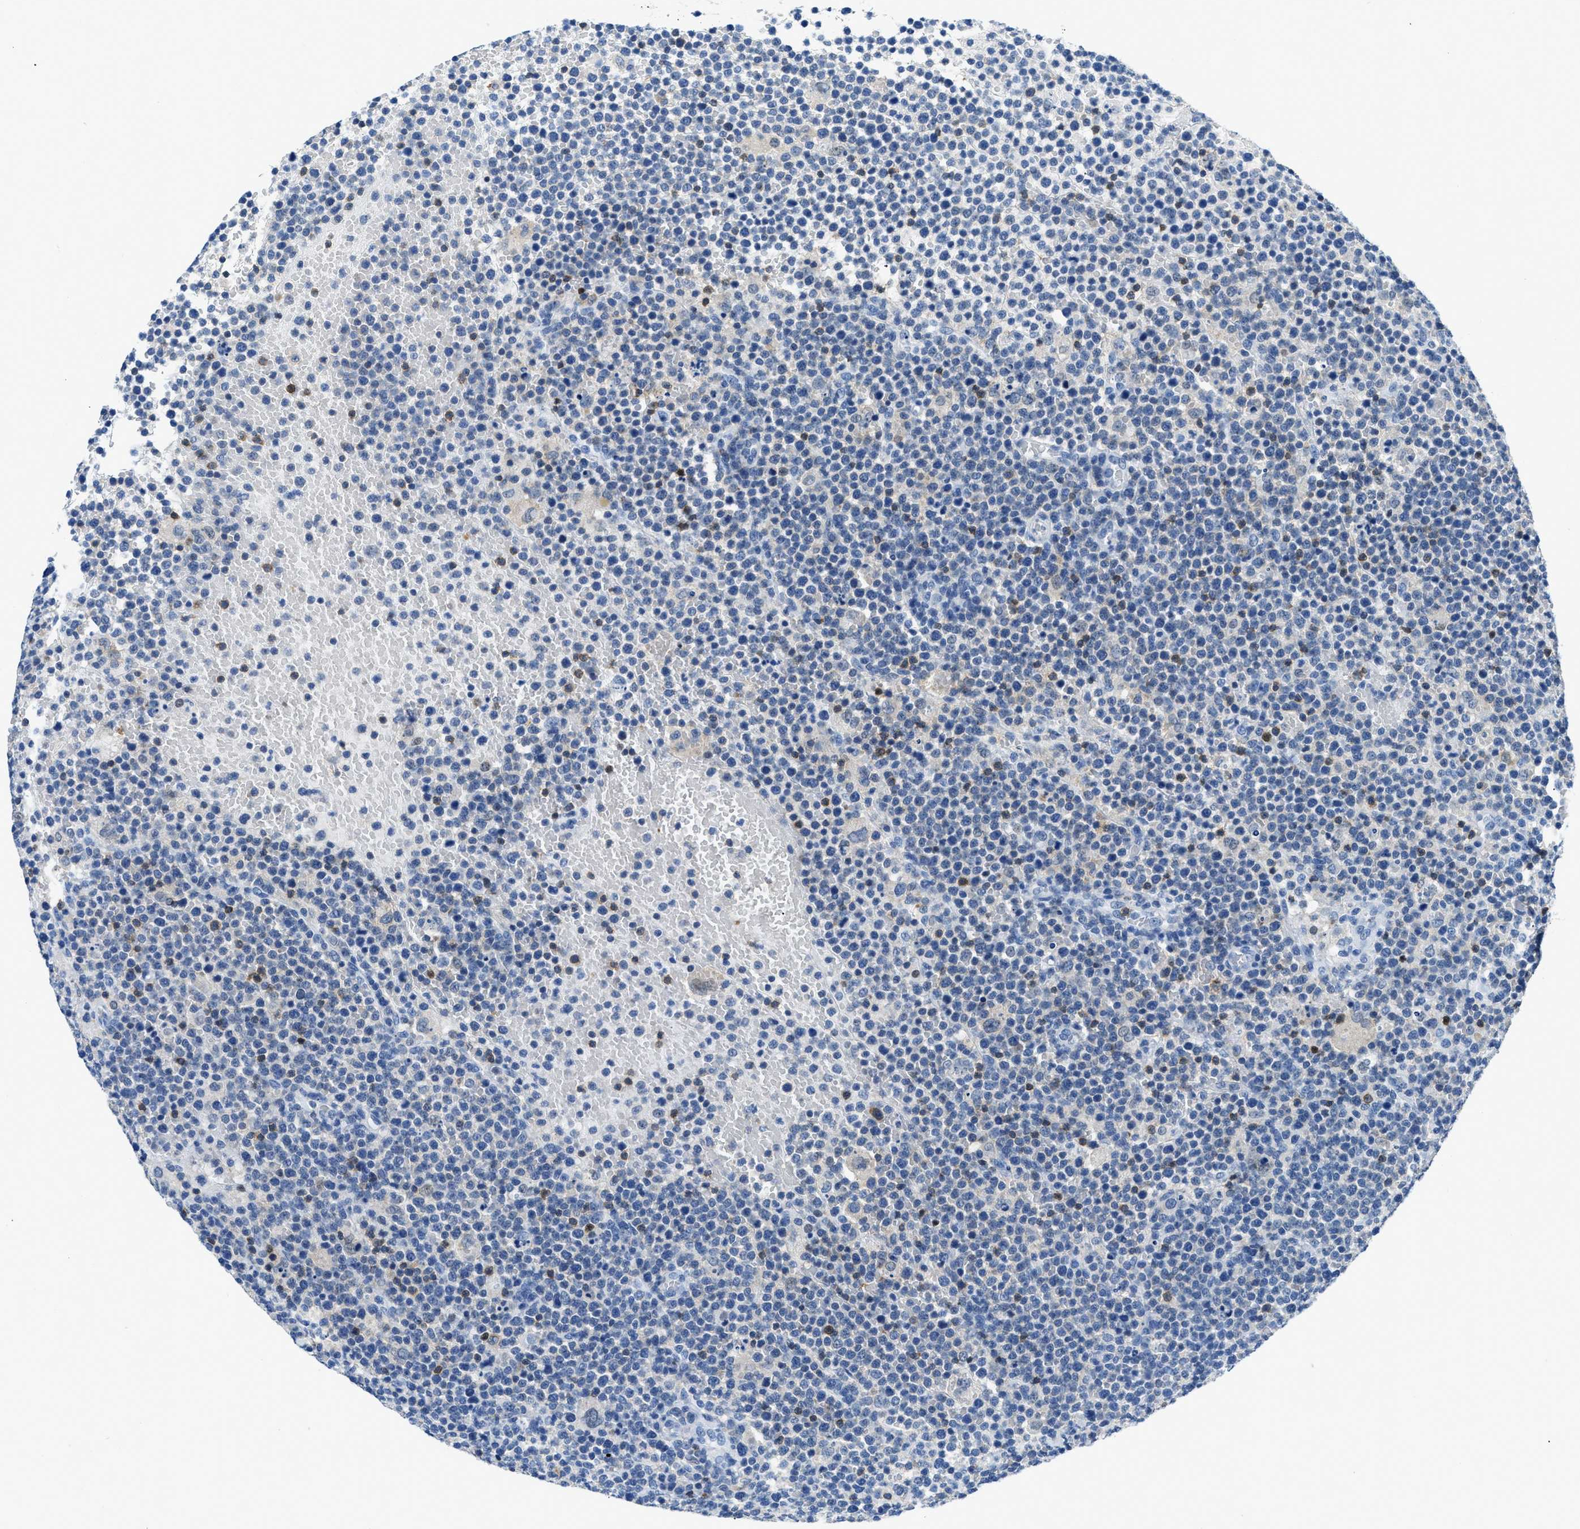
{"staining": {"intensity": "negative", "quantity": "none", "location": "none"}, "tissue": "lymphoma", "cell_type": "Tumor cells", "image_type": "cancer", "snomed": [{"axis": "morphology", "description": "Malignant lymphoma, non-Hodgkin's type, High grade"}, {"axis": "topography", "description": "Lymph node"}], "caption": "Human lymphoma stained for a protein using immunohistochemistry (IHC) displays no staining in tumor cells.", "gene": "NFATC2", "patient": {"sex": "male", "age": 61}}